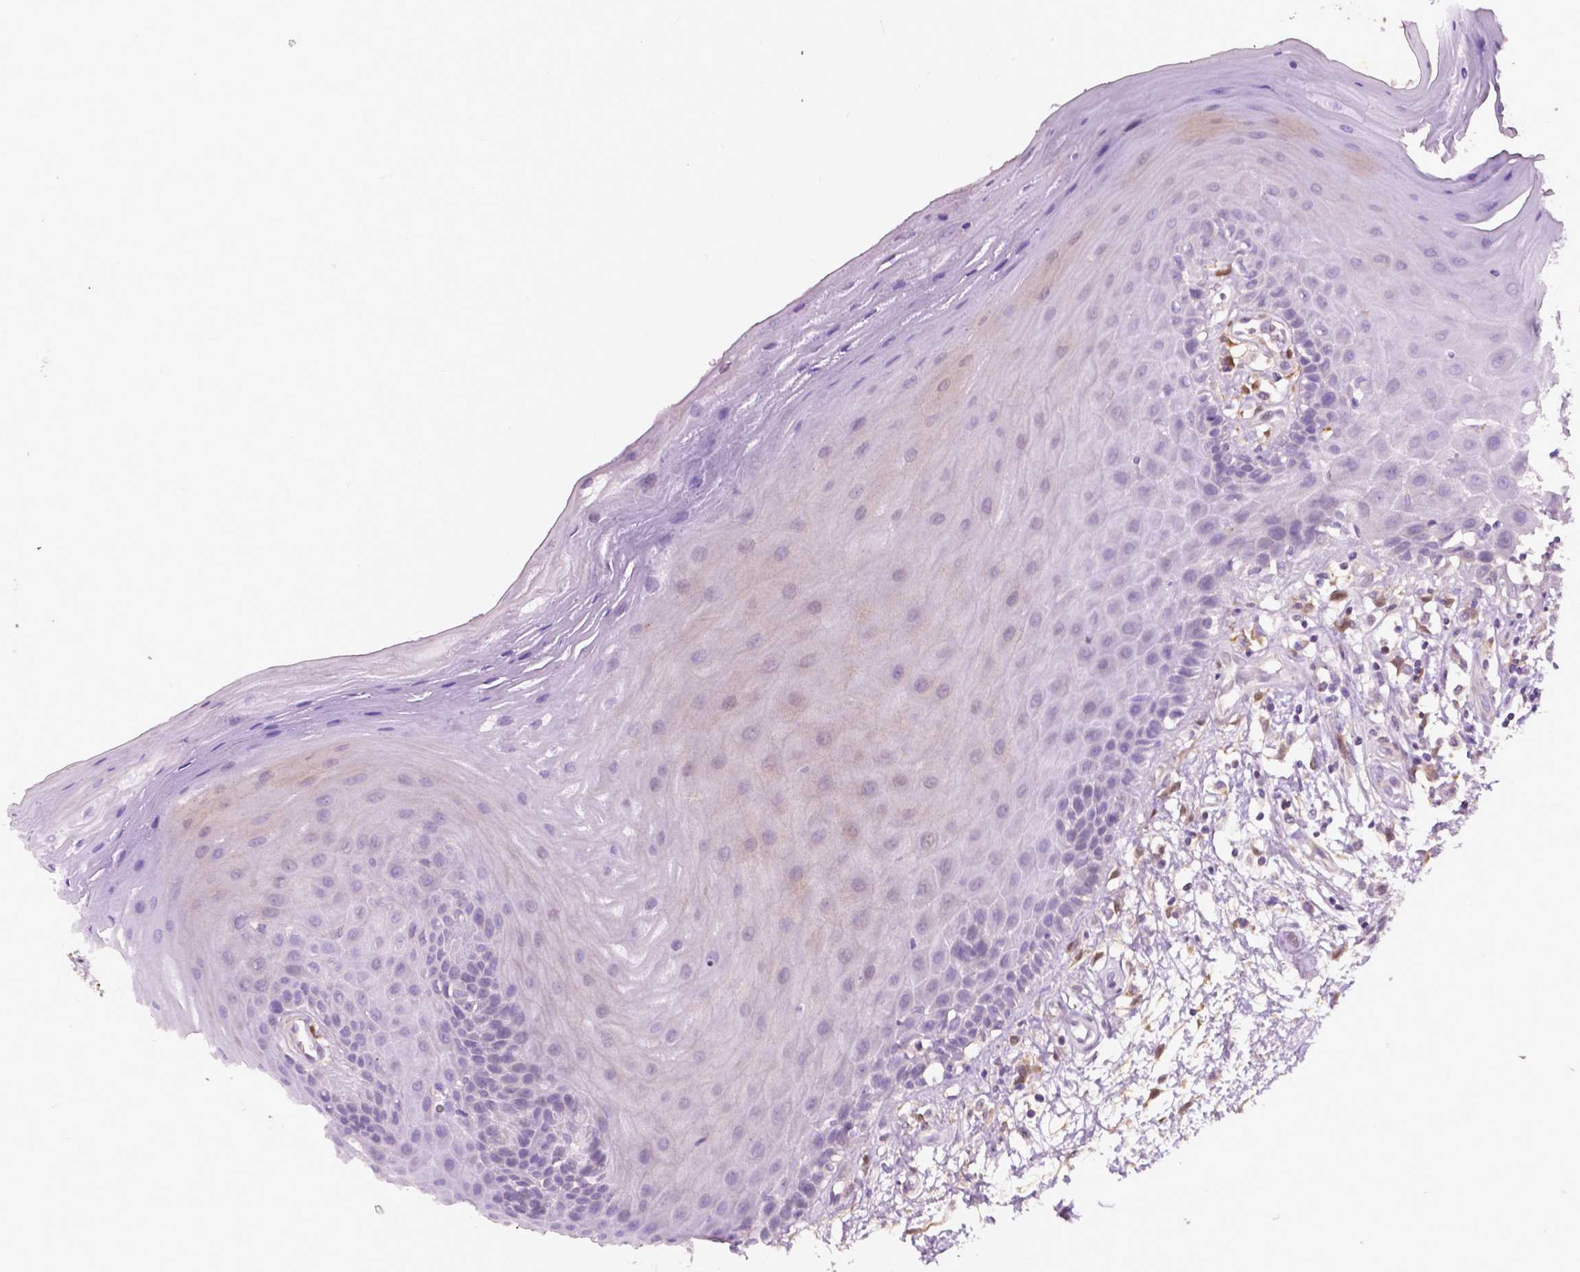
{"staining": {"intensity": "weak", "quantity": "<25%", "location": "cytoplasmic/membranous"}, "tissue": "oral mucosa", "cell_type": "Squamous epithelial cells", "image_type": "normal", "snomed": [{"axis": "morphology", "description": "Normal tissue, NOS"}, {"axis": "morphology", "description": "Normal morphology"}, {"axis": "topography", "description": "Oral tissue"}], "caption": "A photomicrograph of oral mucosa stained for a protein demonstrates no brown staining in squamous epithelial cells. Nuclei are stained in blue.", "gene": "GPR37", "patient": {"sex": "female", "age": 76}}